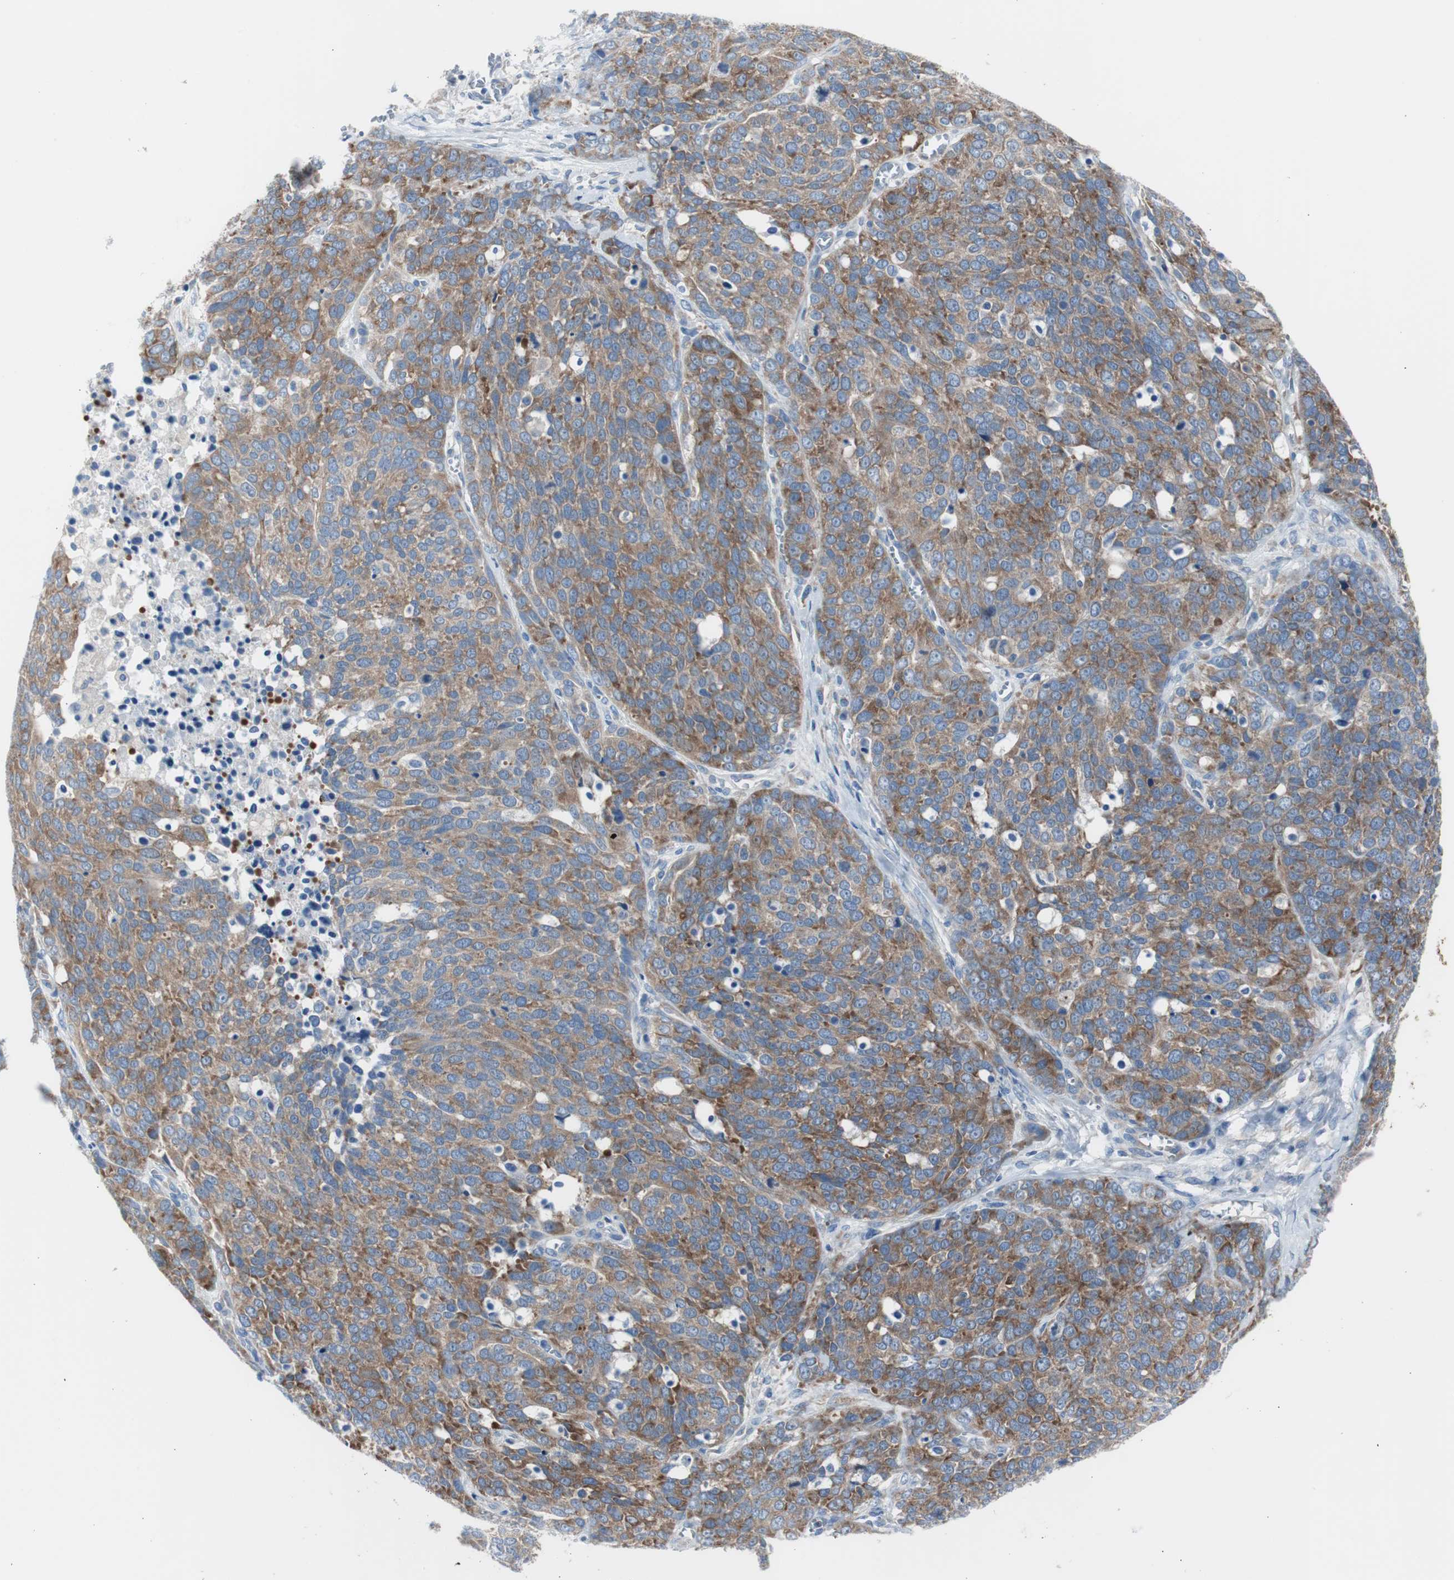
{"staining": {"intensity": "moderate", "quantity": ">75%", "location": "cytoplasmic/membranous"}, "tissue": "ovarian cancer", "cell_type": "Tumor cells", "image_type": "cancer", "snomed": [{"axis": "morphology", "description": "Cystadenocarcinoma, serous, NOS"}, {"axis": "topography", "description": "Ovary"}], "caption": "Ovarian cancer (serous cystadenocarcinoma) tissue displays moderate cytoplasmic/membranous staining in about >75% of tumor cells (brown staining indicates protein expression, while blue staining denotes nuclei).", "gene": "RPS12", "patient": {"sex": "female", "age": 44}}